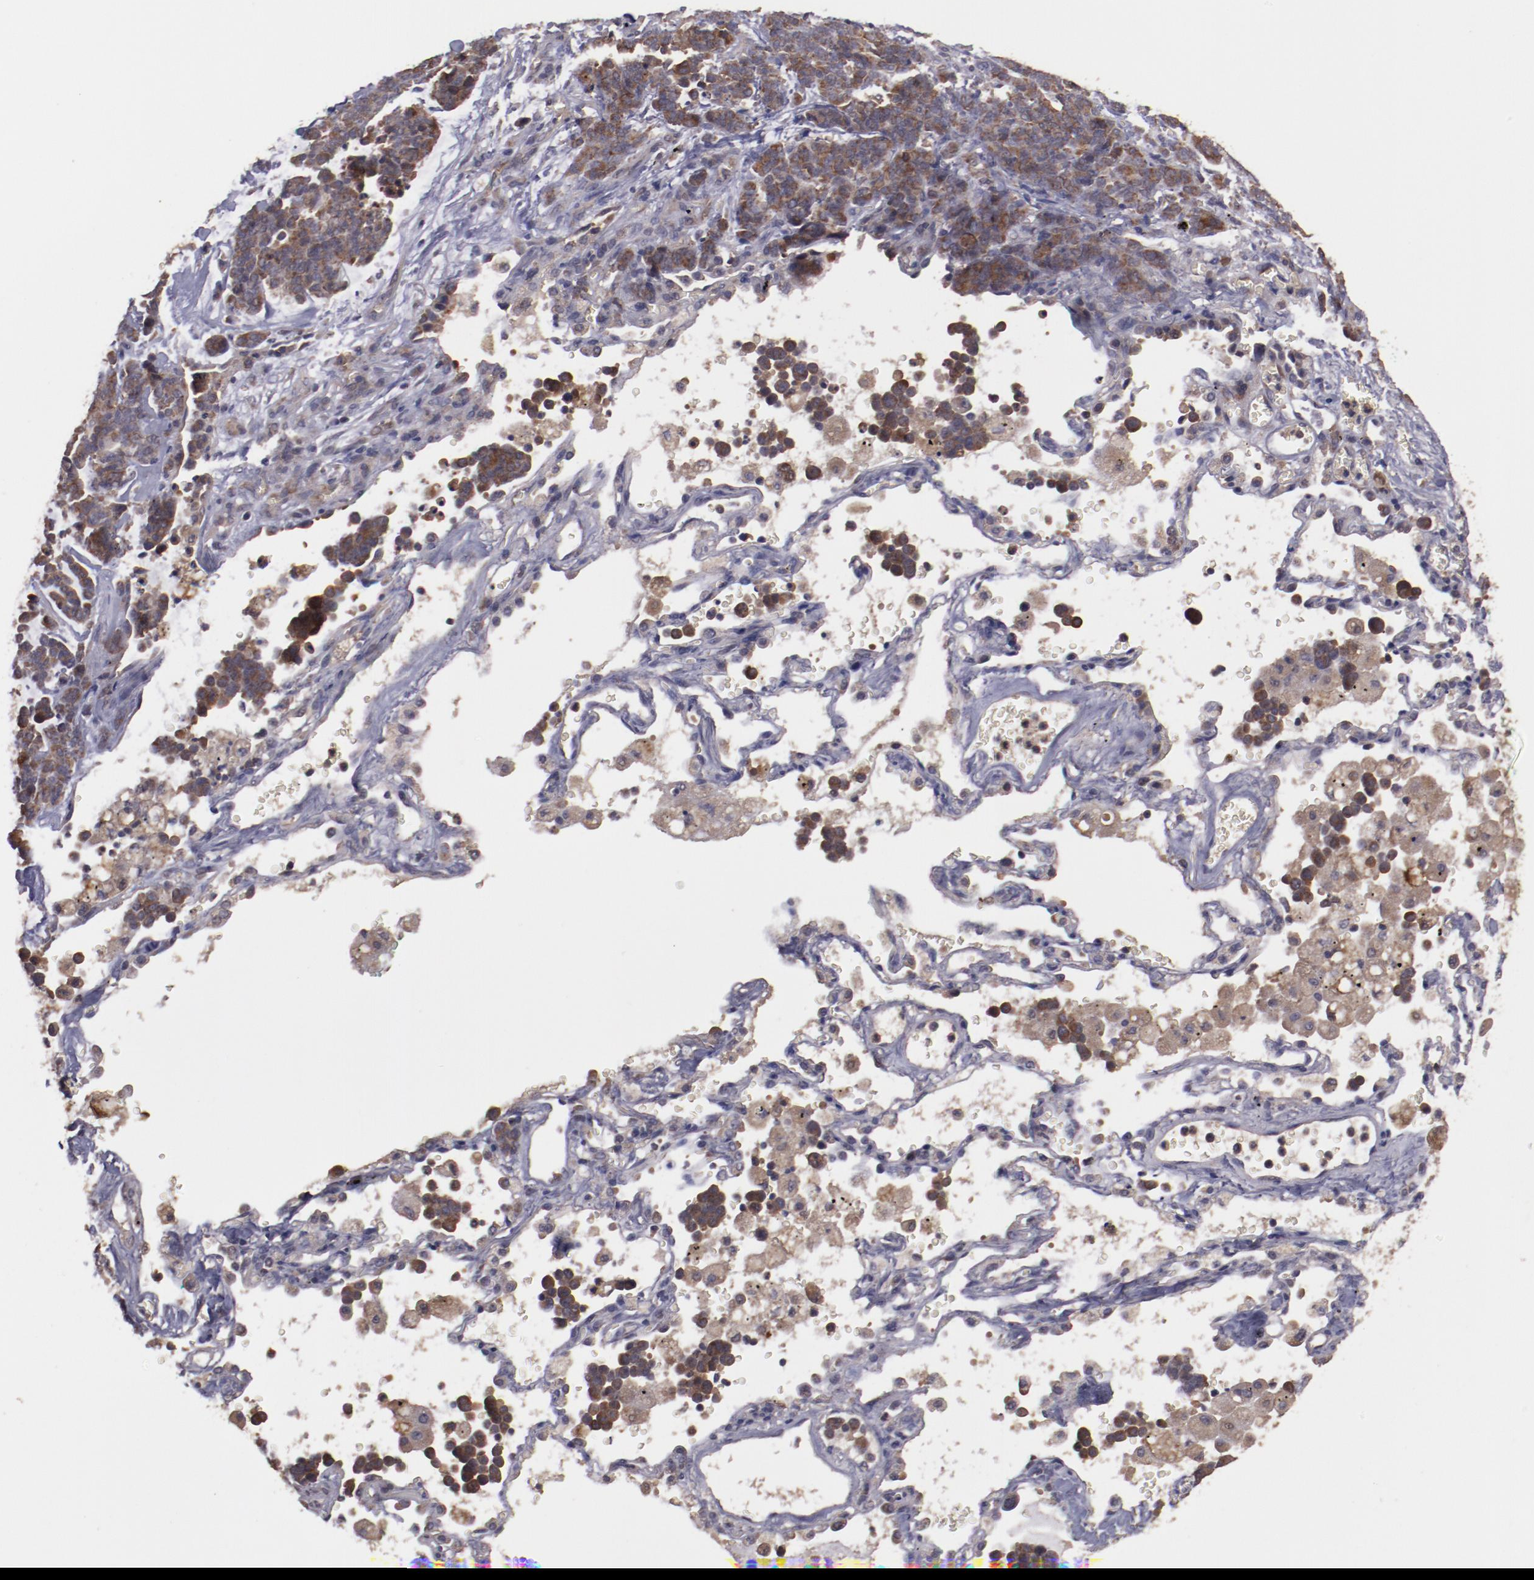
{"staining": {"intensity": "moderate", "quantity": ">75%", "location": "cytoplasmic/membranous"}, "tissue": "lung cancer", "cell_type": "Tumor cells", "image_type": "cancer", "snomed": [{"axis": "morphology", "description": "Neoplasm, malignant, NOS"}, {"axis": "topography", "description": "Lung"}], "caption": "High-power microscopy captured an immunohistochemistry (IHC) histopathology image of neoplasm (malignant) (lung), revealing moderate cytoplasmic/membranous expression in about >75% of tumor cells. The staining was performed using DAB (3,3'-diaminobenzidine), with brown indicating positive protein expression. Nuclei are stained blue with hematoxylin.", "gene": "TXNDC16", "patient": {"sex": "female", "age": 58}}